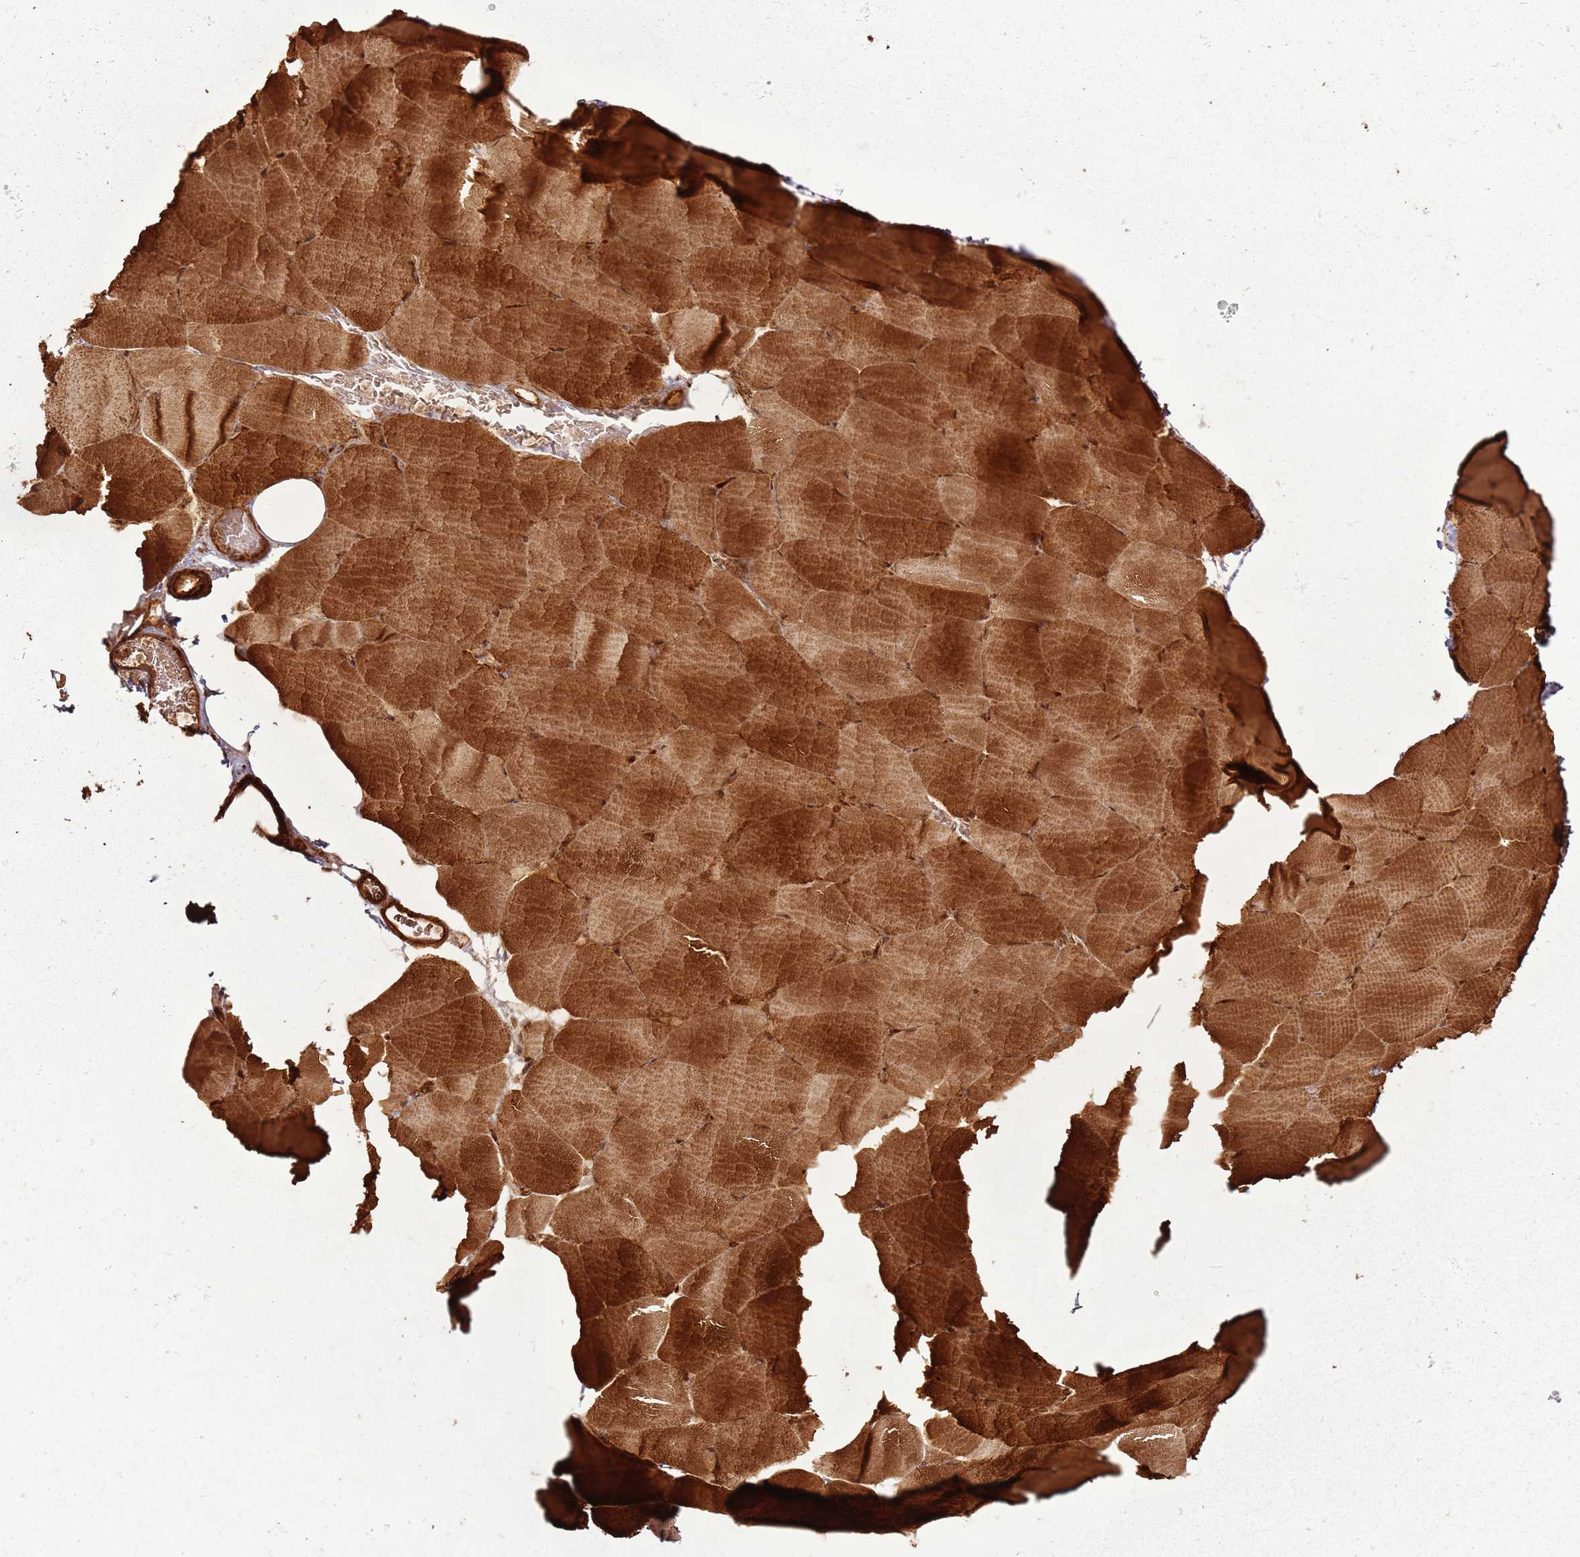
{"staining": {"intensity": "strong", "quantity": ">75%", "location": "cytoplasmic/membranous"}, "tissue": "skeletal muscle", "cell_type": "Myocytes", "image_type": "normal", "snomed": [{"axis": "morphology", "description": "Normal tissue, NOS"}, {"axis": "topography", "description": "Skeletal muscle"}, {"axis": "topography", "description": "Parathyroid gland"}], "caption": "Myocytes reveal strong cytoplasmic/membranous positivity in about >75% of cells in unremarkable skeletal muscle.", "gene": "MRPS6", "patient": {"sex": "female", "age": 37}}